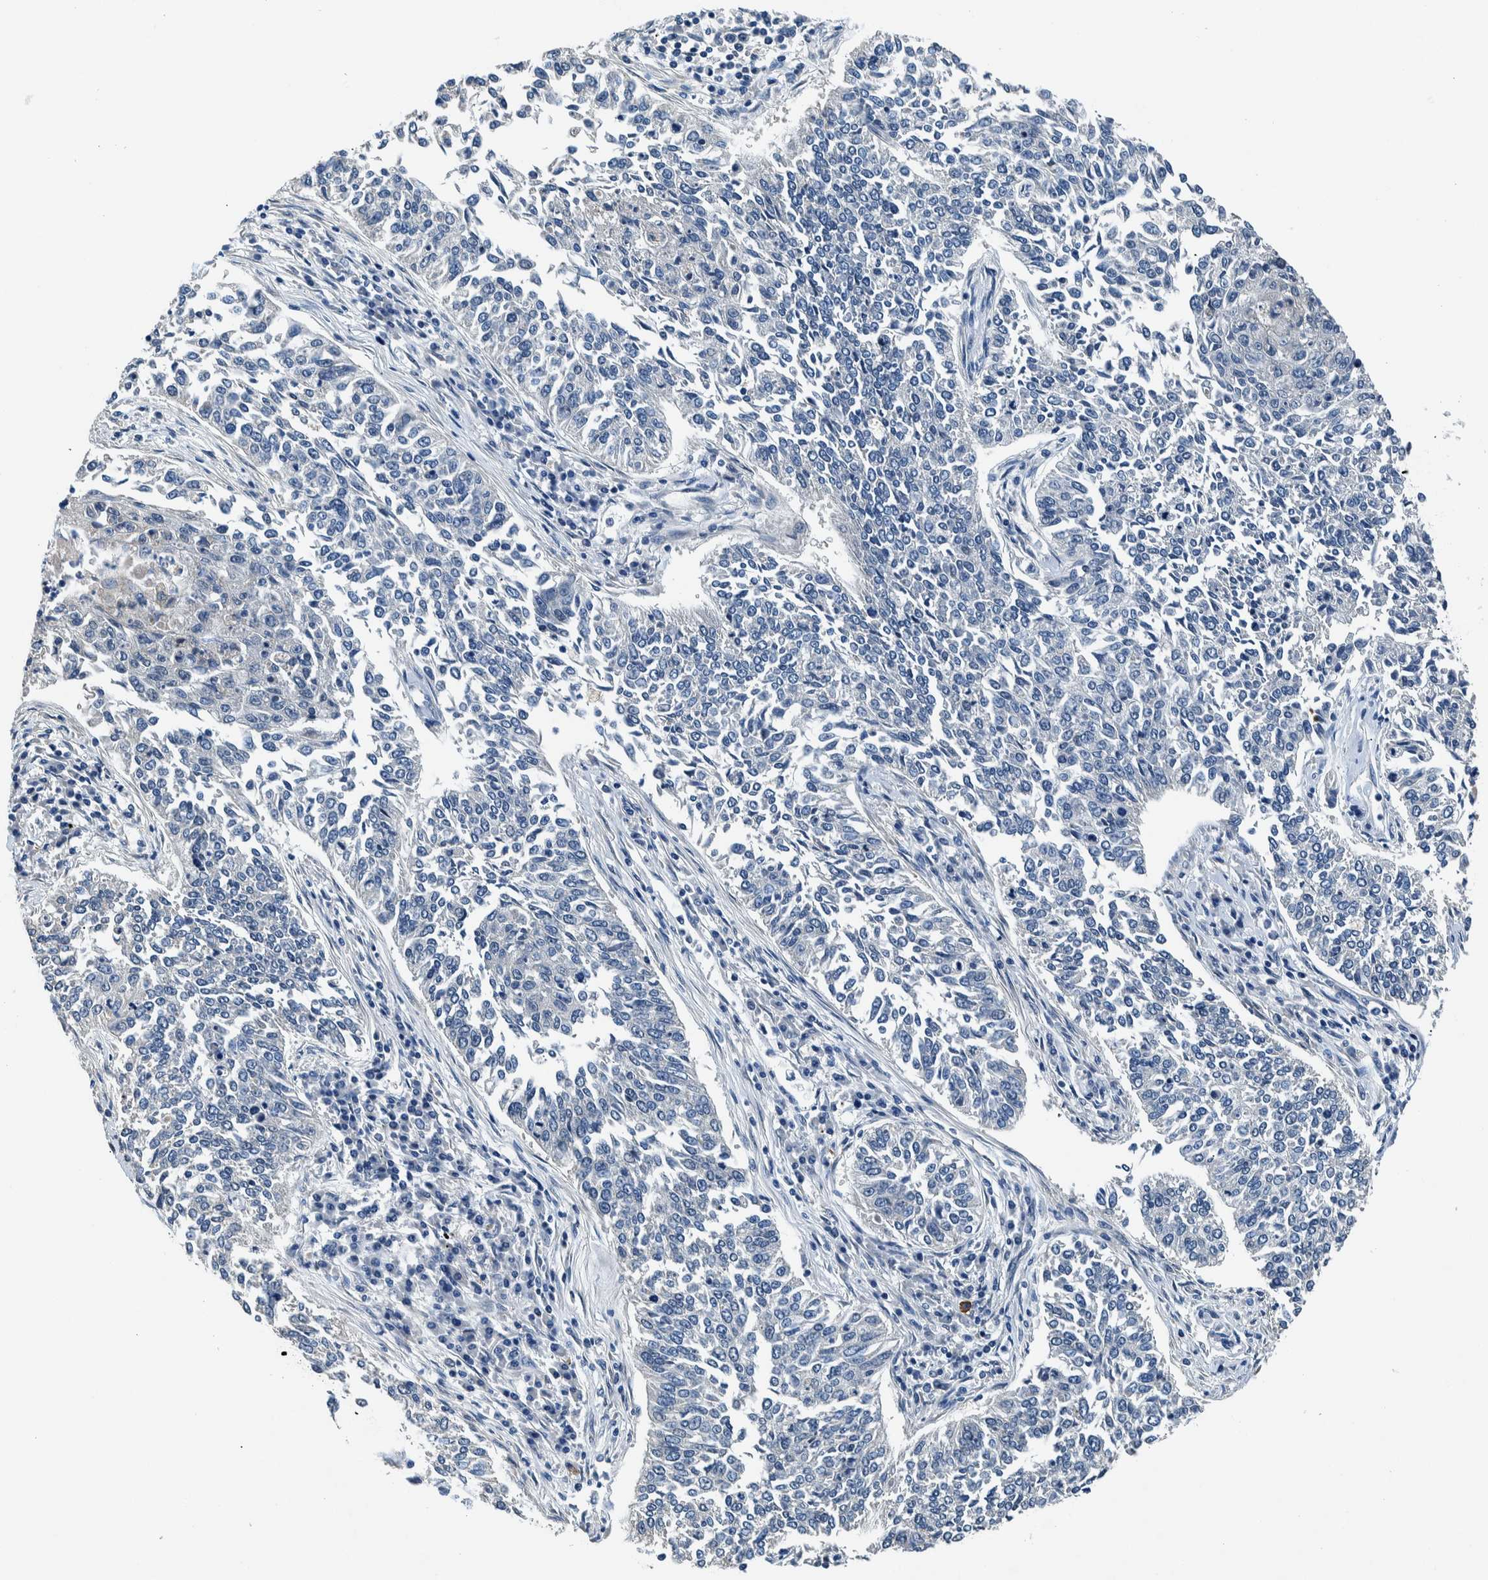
{"staining": {"intensity": "negative", "quantity": "none", "location": "none"}, "tissue": "lung cancer", "cell_type": "Tumor cells", "image_type": "cancer", "snomed": [{"axis": "morphology", "description": "Normal tissue, NOS"}, {"axis": "morphology", "description": "Squamous cell carcinoma, NOS"}, {"axis": "topography", "description": "Cartilage tissue"}, {"axis": "topography", "description": "Bronchus"}, {"axis": "topography", "description": "Lung"}], "caption": "There is no significant positivity in tumor cells of squamous cell carcinoma (lung).", "gene": "NIBAN2", "patient": {"sex": "female", "age": 49}}